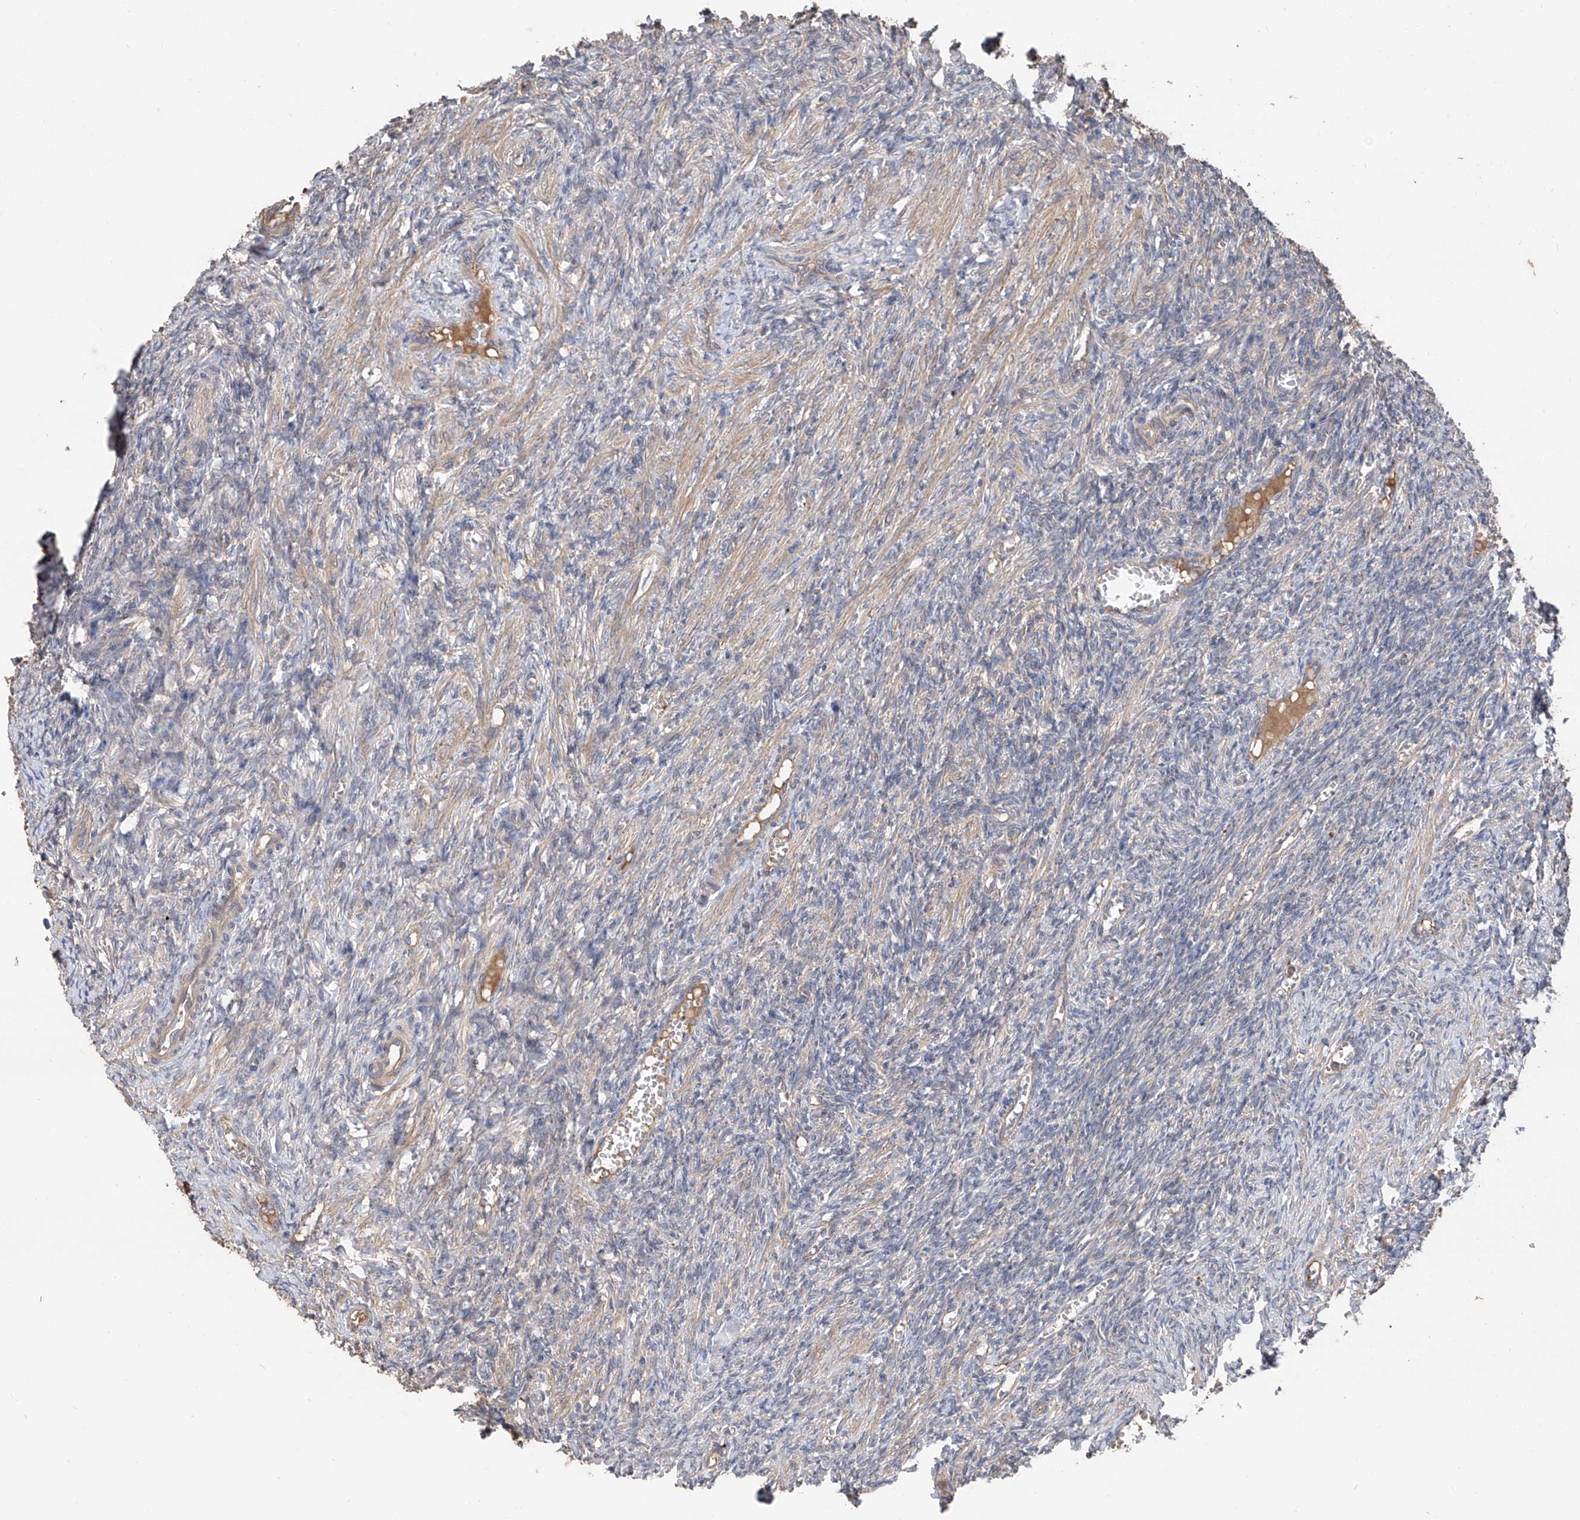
{"staining": {"intensity": "negative", "quantity": "none", "location": "none"}, "tissue": "ovary", "cell_type": "Ovarian stroma cells", "image_type": "normal", "snomed": [{"axis": "morphology", "description": "Normal tissue, NOS"}, {"axis": "topography", "description": "Ovary"}], "caption": "The photomicrograph exhibits no significant staining in ovarian stroma cells of ovary. The staining was performed using DAB to visualize the protein expression in brown, while the nuclei were stained in blue with hematoxylin (Magnification: 20x).", "gene": "EDN1", "patient": {"sex": "female", "age": 27}}